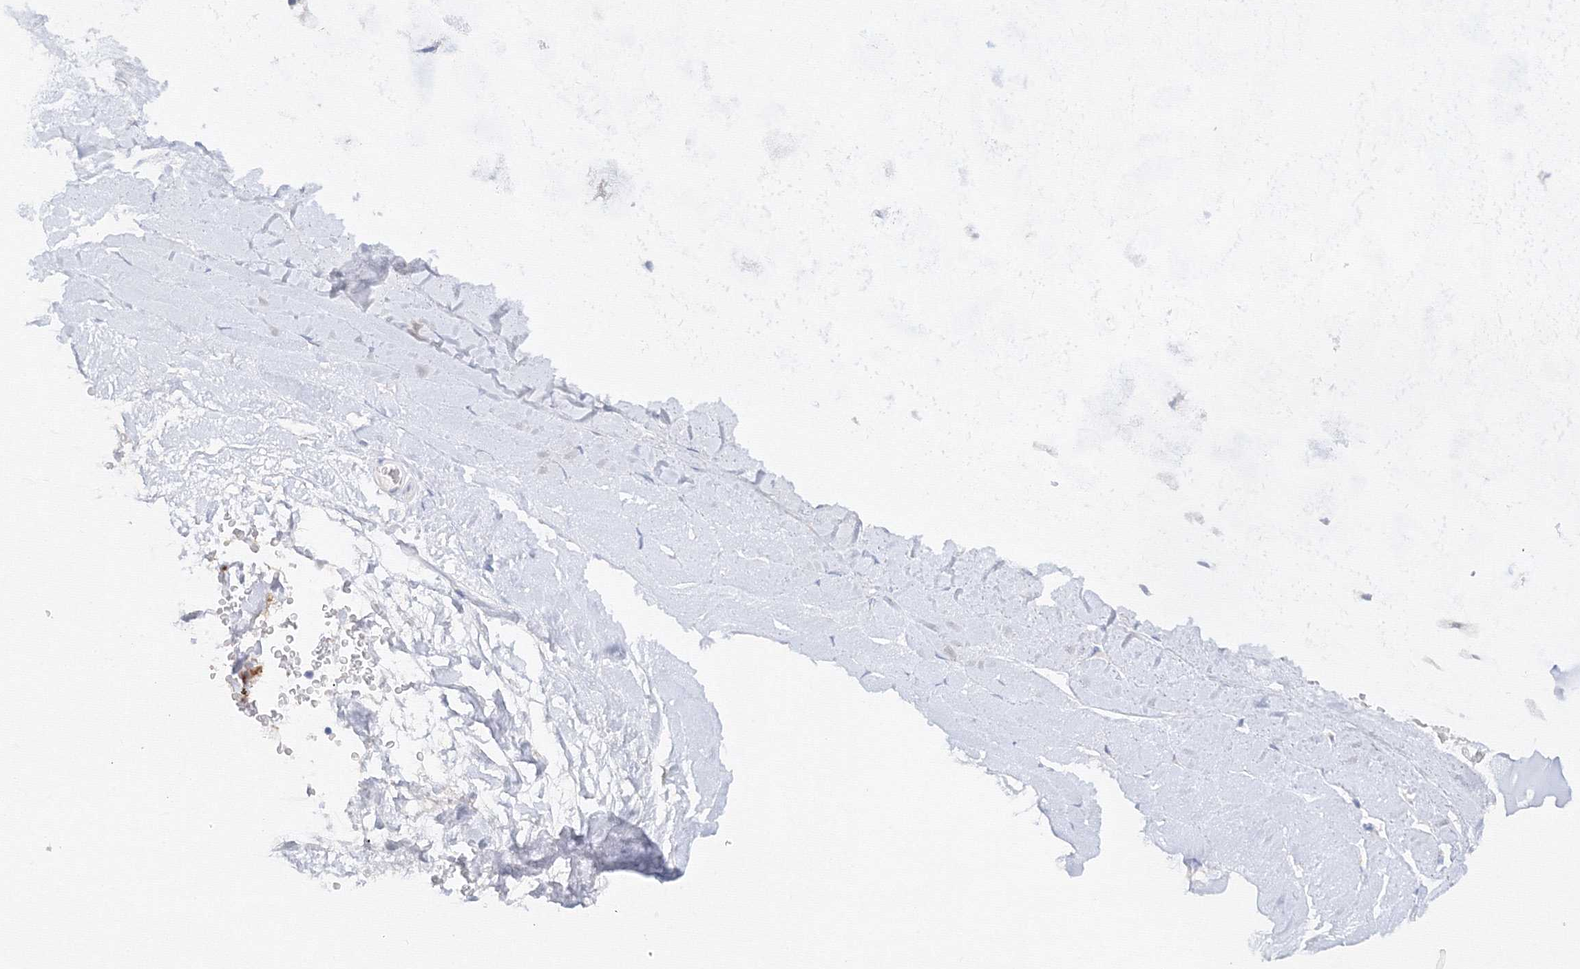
{"staining": {"intensity": "negative", "quantity": "none", "location": "none"}, "tissue": "adipose tissue", "cell_type": "Adipocytes", "image_type": "normal", "snomed": [{"axis": "morphology", "description": "Normal tissue, NOS"}, {"axis": "morphology", "description": "Squamous cell carcinoma, NOS"}, {"axis": "topography", "description": "Lymph node"}, {"axis": "topography", "description": "Bronchus"}, {"axis": "topography", "description": "Lung"}], "caption": "An image of adipose tissue stained for a protein exhibits no brown staining in adipocytes. (Immunohistochemistry, brightfield microscopy, high magnification).", "gene": "TAMM41", "patient": {"sex": "male", "age": 66}}